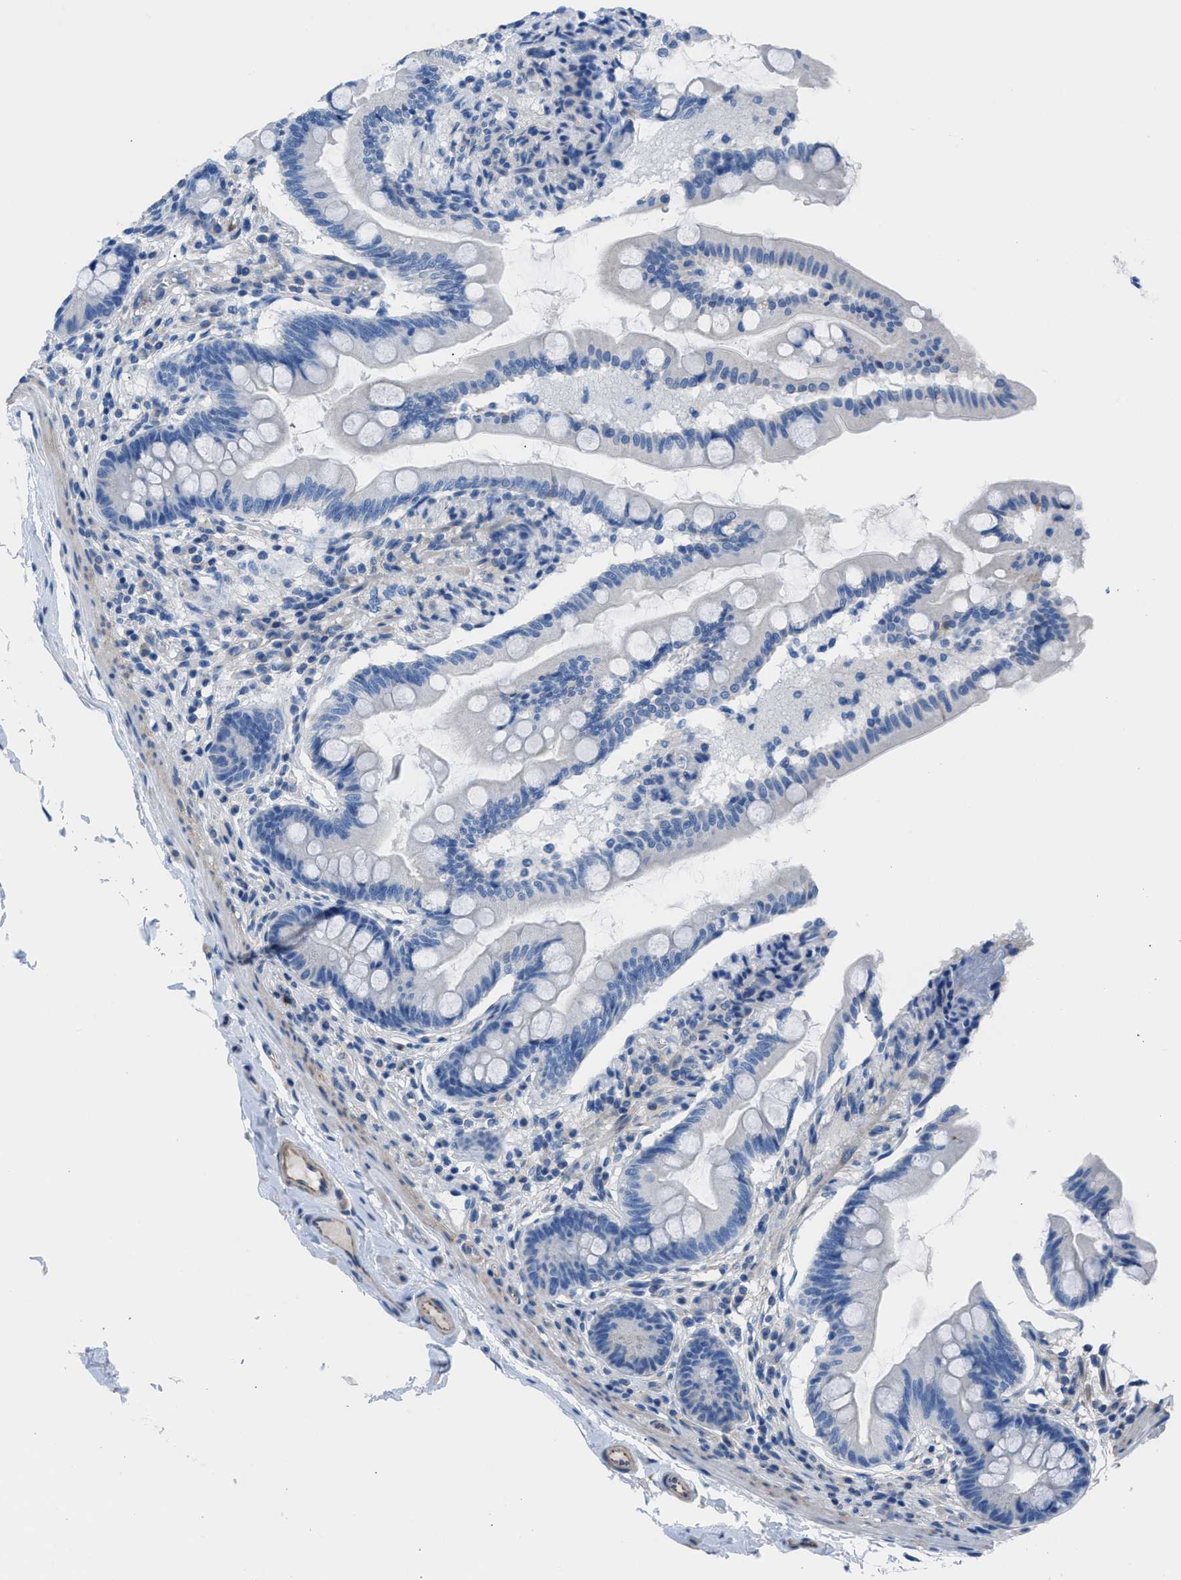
{"staining": {"intensity": "negative", "quantity": "none", "location": "none"}, "tissue": "small intestine", "cell_type": "Glandular cells", "image_type": "normal", "snomed": [{"axis": "morphology", "description": "Normal tissue, NOS"}, {"axis": "topography", "description": "Small intestine"}], "caption": "Immunohistochemical staining of unremarkable human small intestine demonstrates no significant expression in glandular cells.", "gene": "ITPR1", "patient": {"sex": "female", "age": 56}}